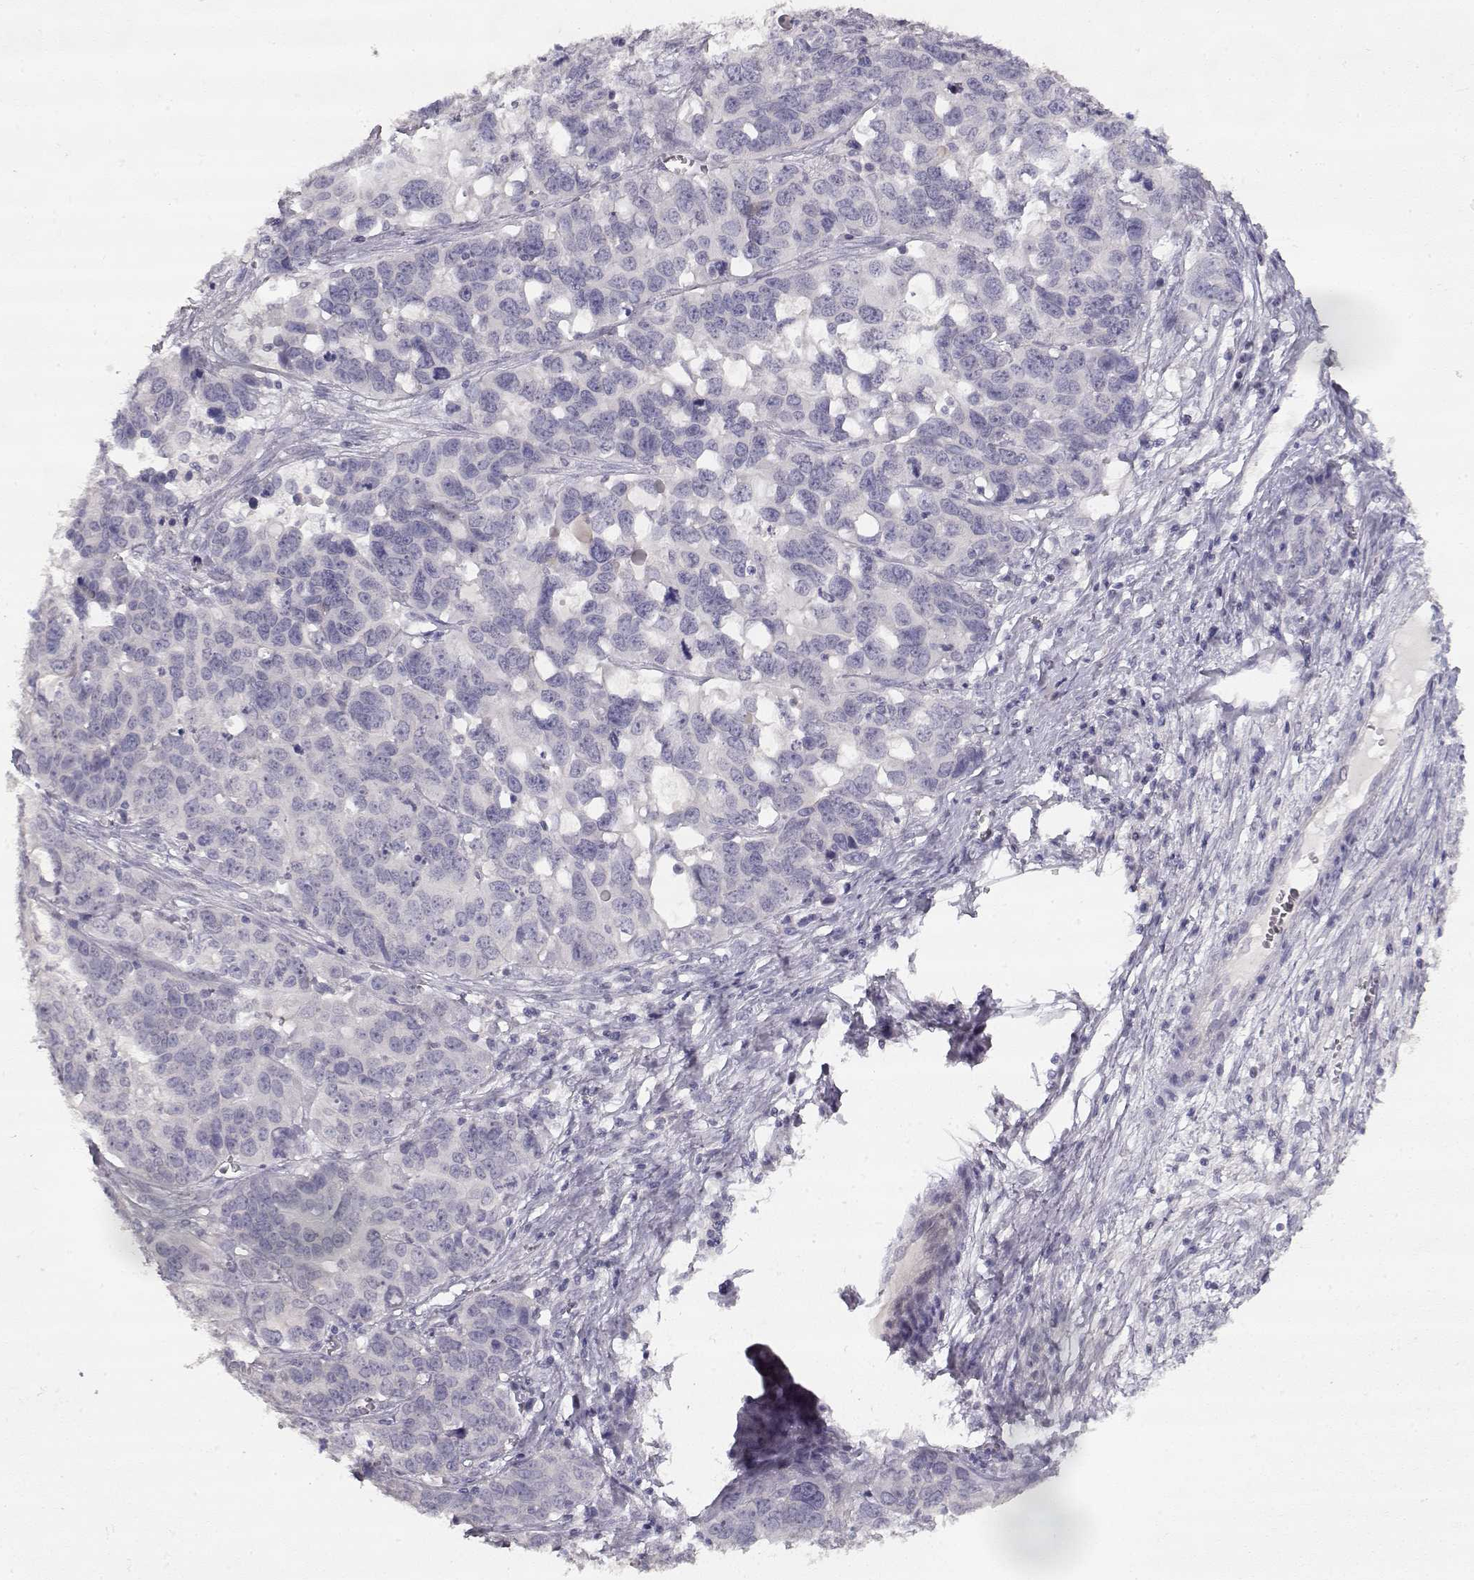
{"staining": {"intensity": "negative", "quantity": "none", "location": "none"}, "tissue": "ovarian cancer", "cell_type": "Tumor cells", "image_type": "cancer", "snomed": [{"axis": "morphology", "description": "Carcinoma, endometroid"}, {"axis": "topography", "description": "Ovary"}], "caption": "The photomicrograph demonstrates no staining of tumor cells in endometroid carcinoma (ovarian). (DAB immunohistochemistry, high magnification).", "gene": "TPH2", "patient": {"sex": "female", "age": 78}}